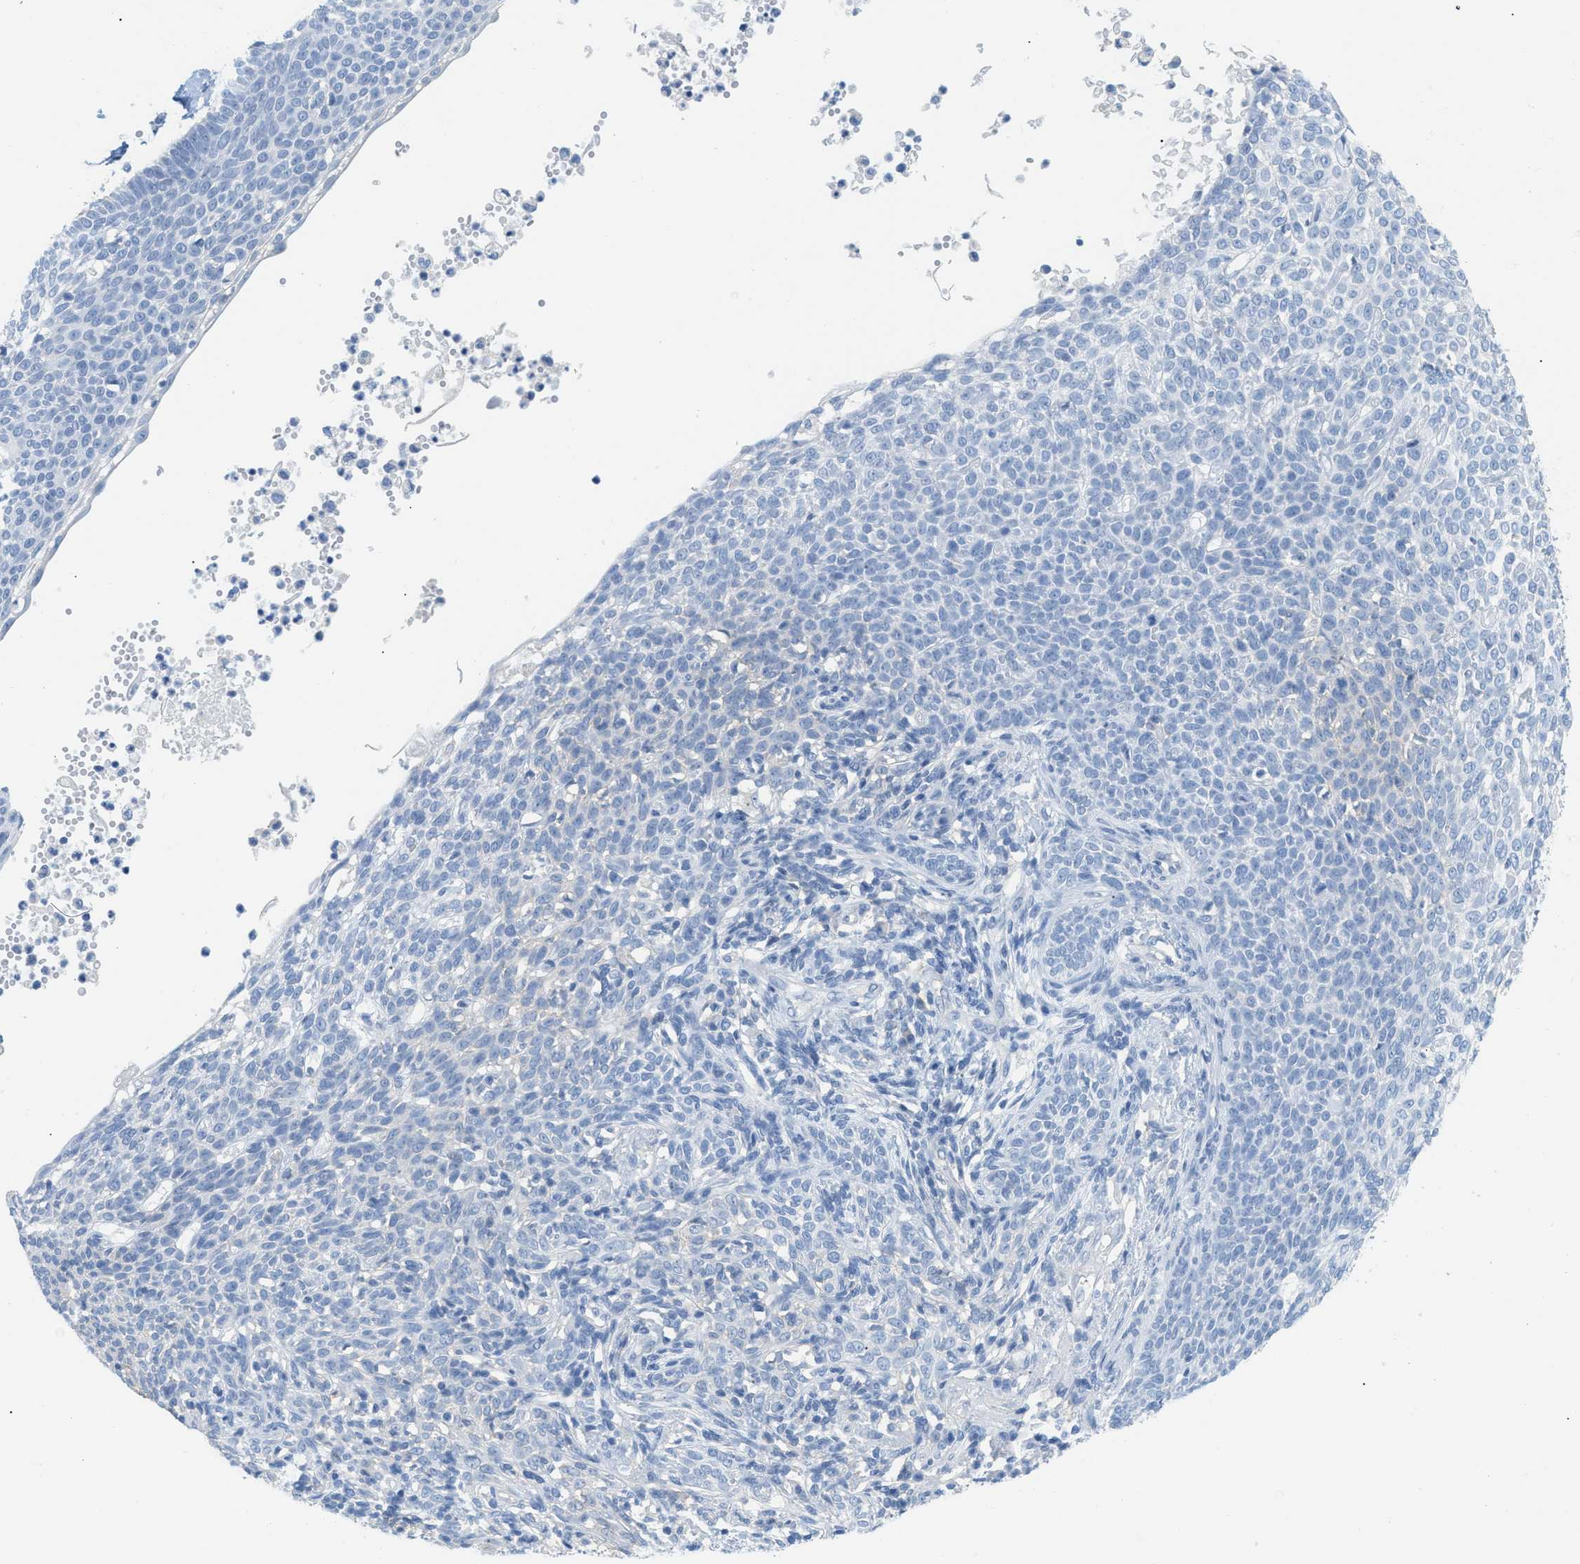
{"staining": {"intensity": "negative", "quantity": "none", "location": "none"}, "tissue": "skin cancer", "cell_type": "Tumor cells", "image_type": "cancer", "snomed": [{"axis": "morphology", "description": "Normal tissue, NOS"}, {"axis": "morphology", "description": "Basal cell carcinoma"}, {"axis": "topography", "description": "Skin"}], "caption": "The micrograph exhibits no significant expression in tumor cells of skin cancer (basal cell carcinoma).", "gene": "PAPPA", "patient": {"sex": "male", "age": 87}}